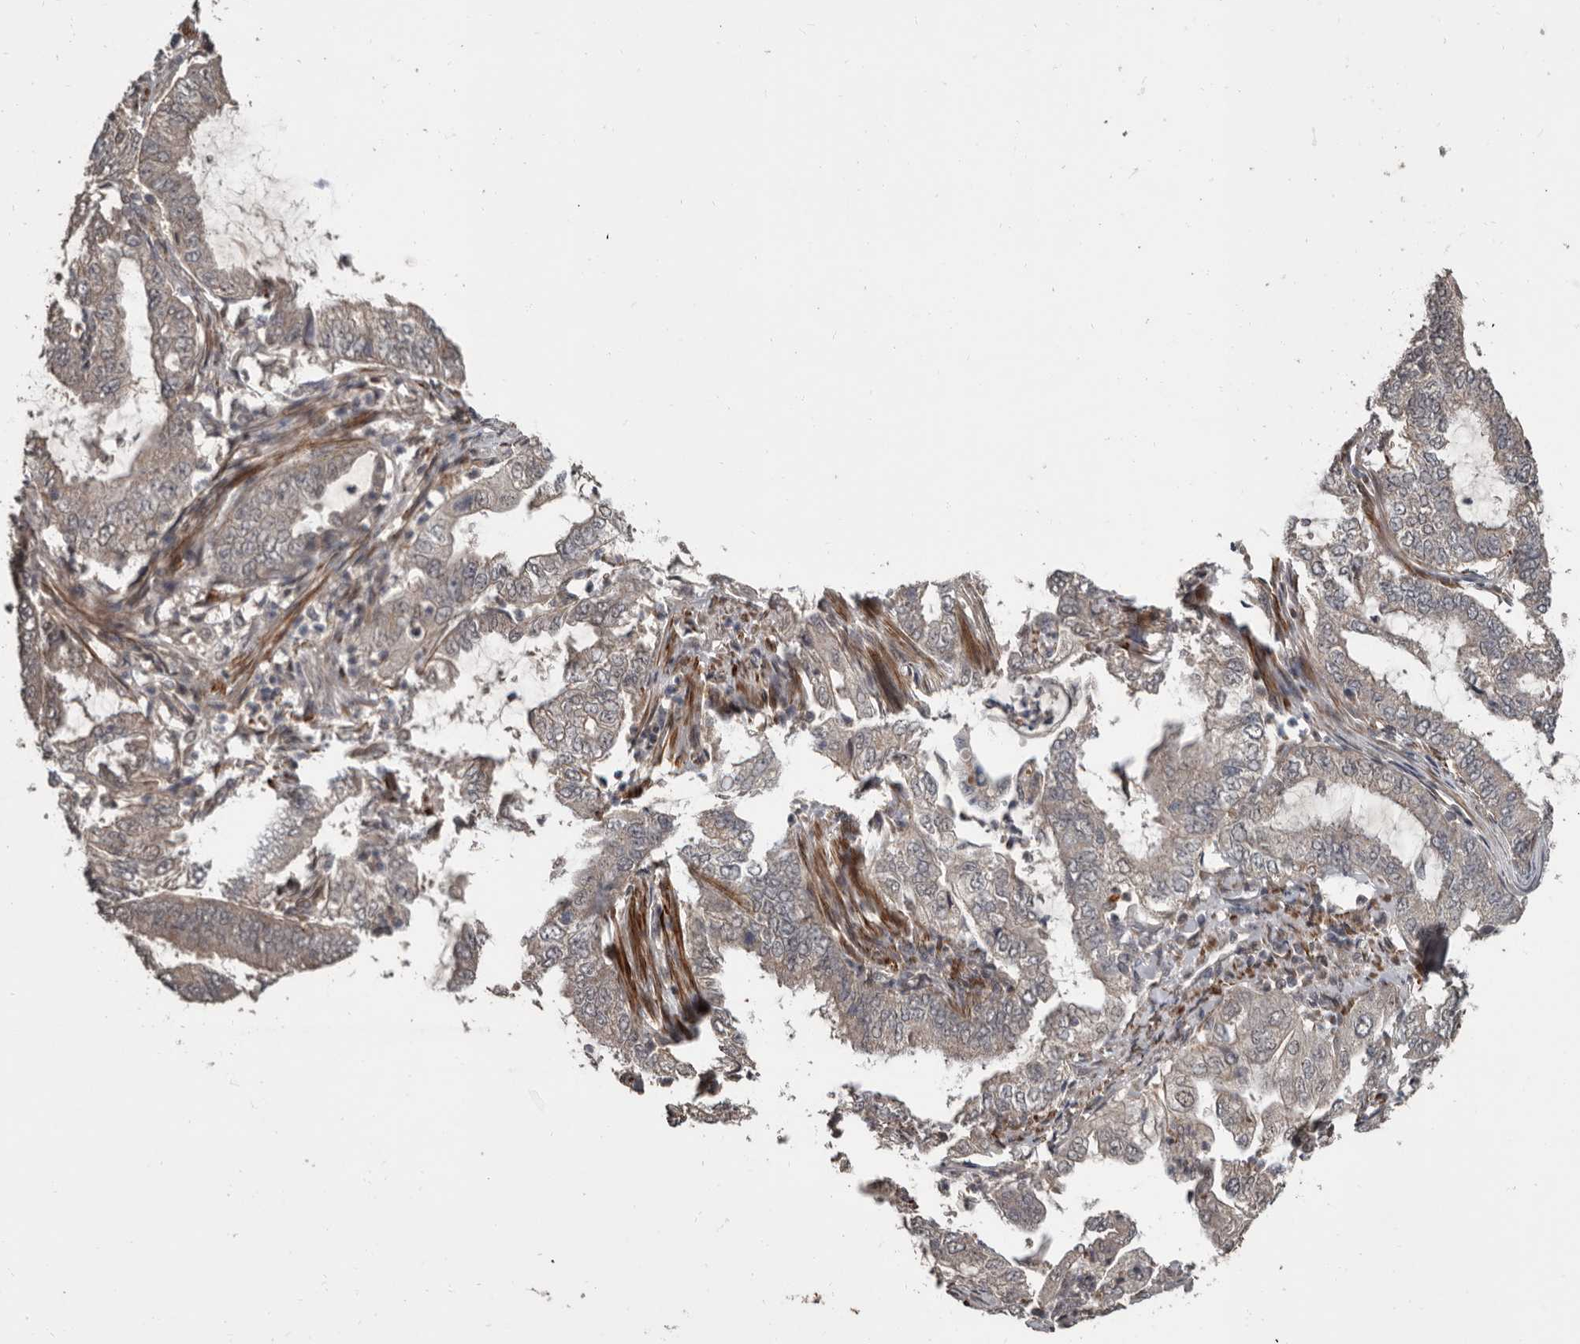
{"staining": {"intensity": "weak", "quantity": "<25%", "location": "cytoplasmic/membranous"}, "tissue": "endometrial cancer", "cell_type": "Tumor cells", "image_type": "cancer", "snomed": [{"axis": "morphology", "description": "Adenocarcinoma, NOS"}, {"axis": "topography", "description": "Endometrium"}], "caption": "Micrograph shows no protein expression in tumor cells of endometrial cancer (adenocarcinoma) tissue.", "gene": "FGFR4", "patient": {"sex": "female", "age": 49}}